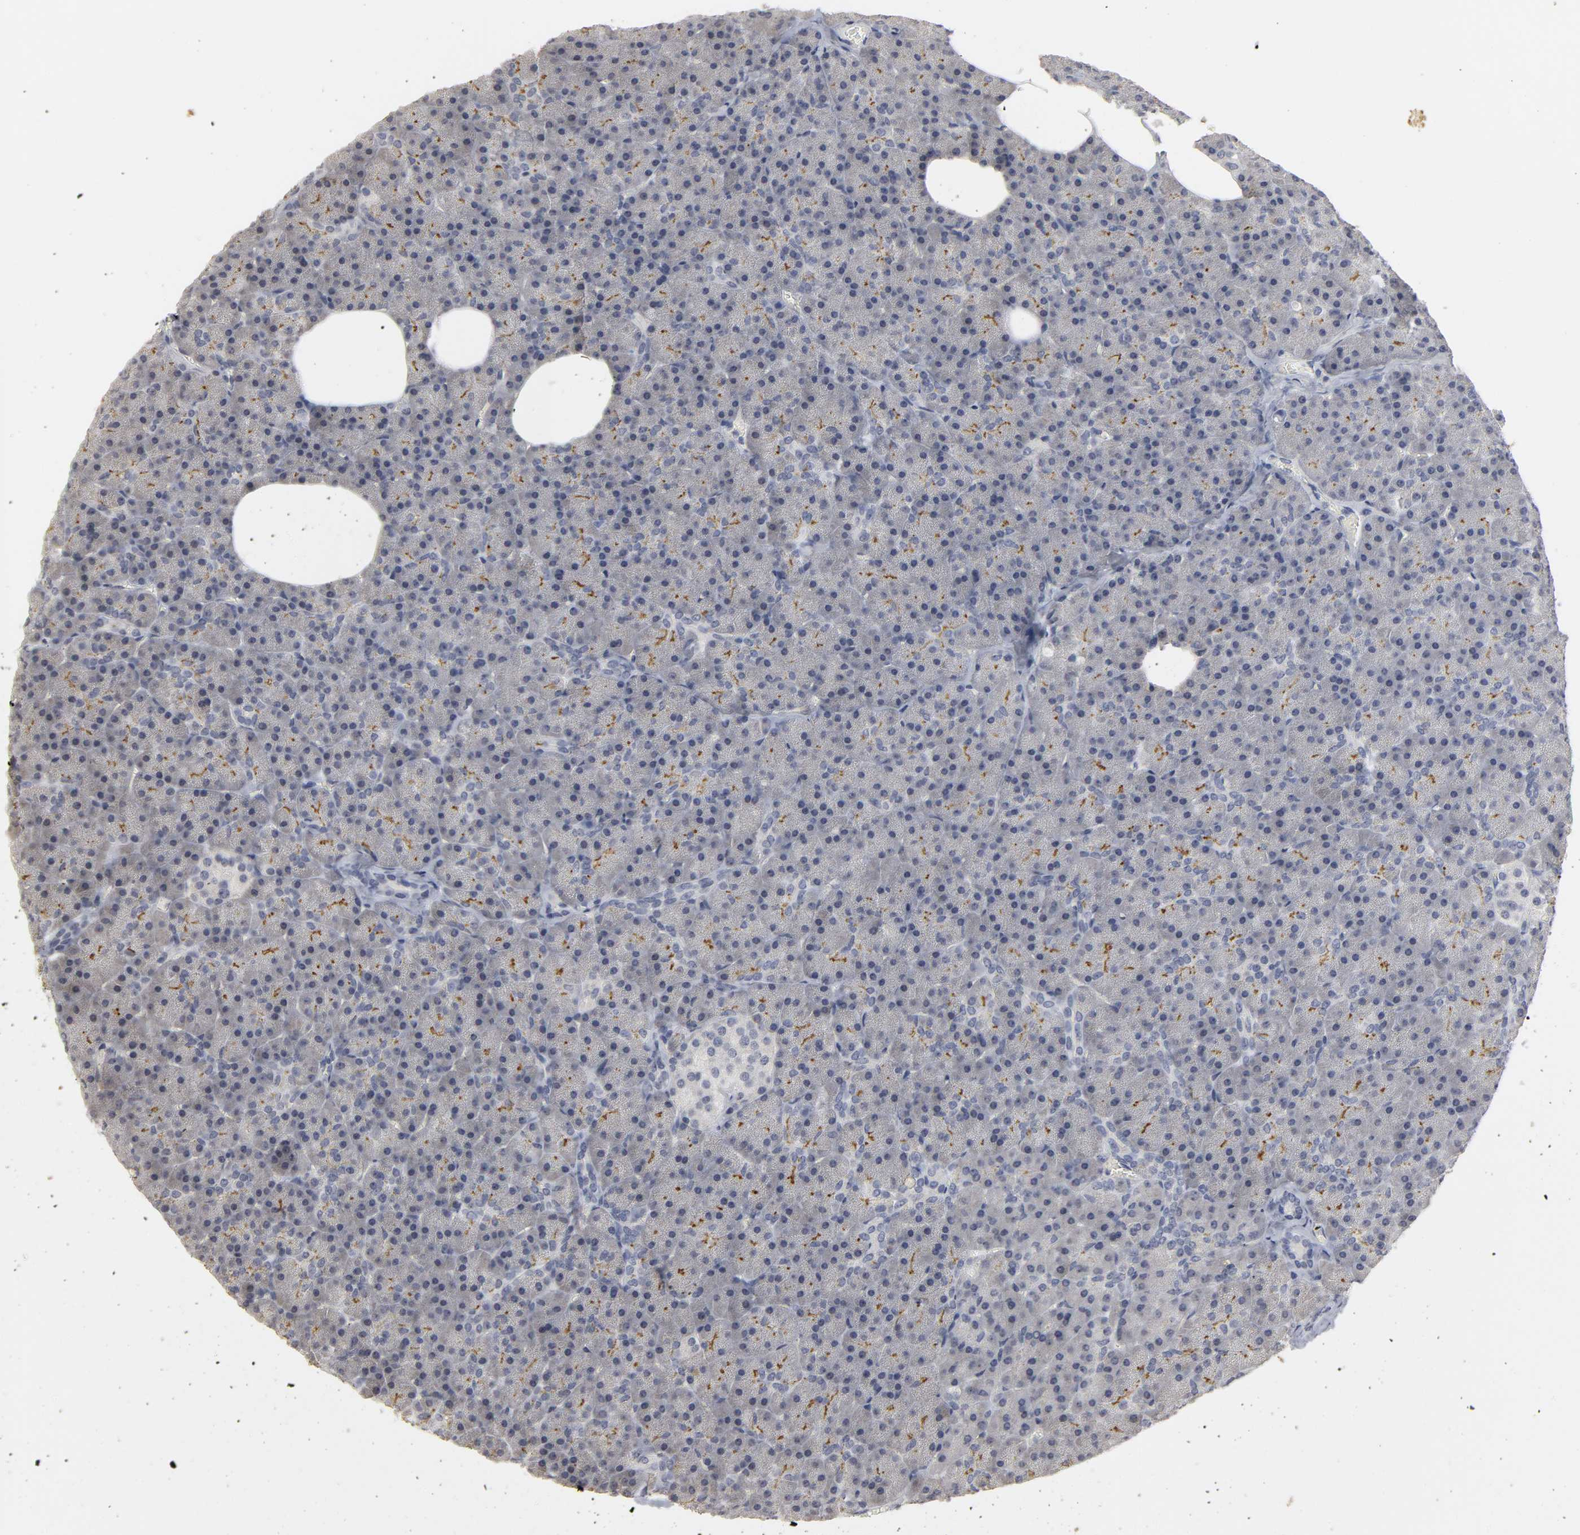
{"staining": {"intensity": "moderate", "quantity": "25%-75%", "location": "cytoplasmic/membranous"}, "tissue": "pancreas", "cell_type": "Exocrine glandular cells", "image_type": "normal", "snomed": [{"axis": "morphology", "description": "Normal tissue, NOS"}, {"axis": "topography", "description": "Pancreas"}], "caption": "An image of pancreas stained for a protein reveals moderate cytoplasmic/membranous brown staining in exocrine glandular cells. (DAB = brown stain, brightfield microscopy at high magnification).", "gene": "TCAP", "patient": {"sex": "female", "age": 35}}